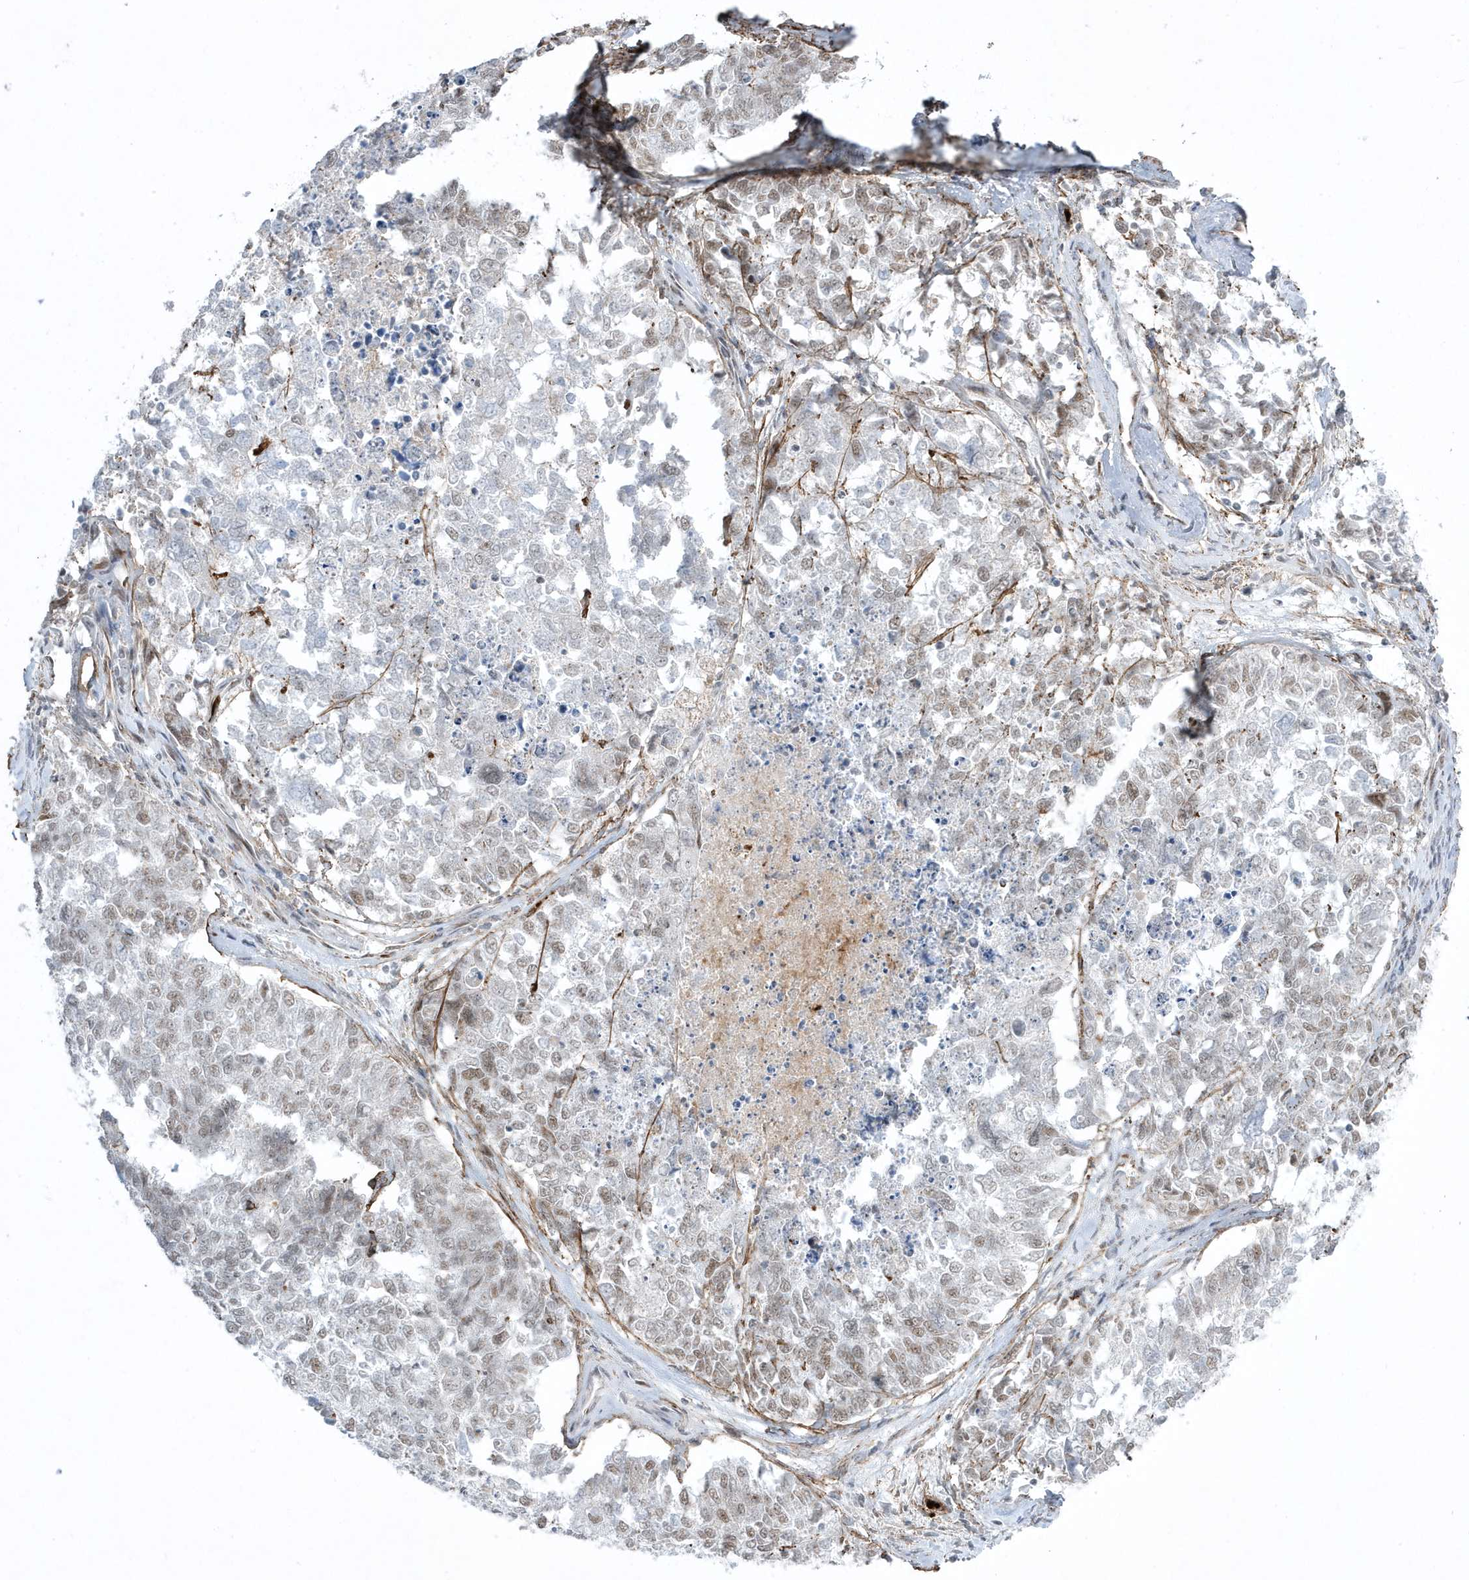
{"staining": {"intensity": "weak", "quantity": ">75%", "location": "nuclear"}, "tissue": "cervical cancer", "cell_type": "Tumor cells", "image_type": "cancer", "snomed": [{"axis": "morphology", "description": "Squamous cell carcinoma, NOS"}, {"axis": "topography", "description": "Cervix"}], "caption": "Cervical cancer stained for a protein exhibits weak nuclear positivity in tumor cells.", "gene": "ADAMTSL3", "patient": {"sex": "female", "age": 63}}